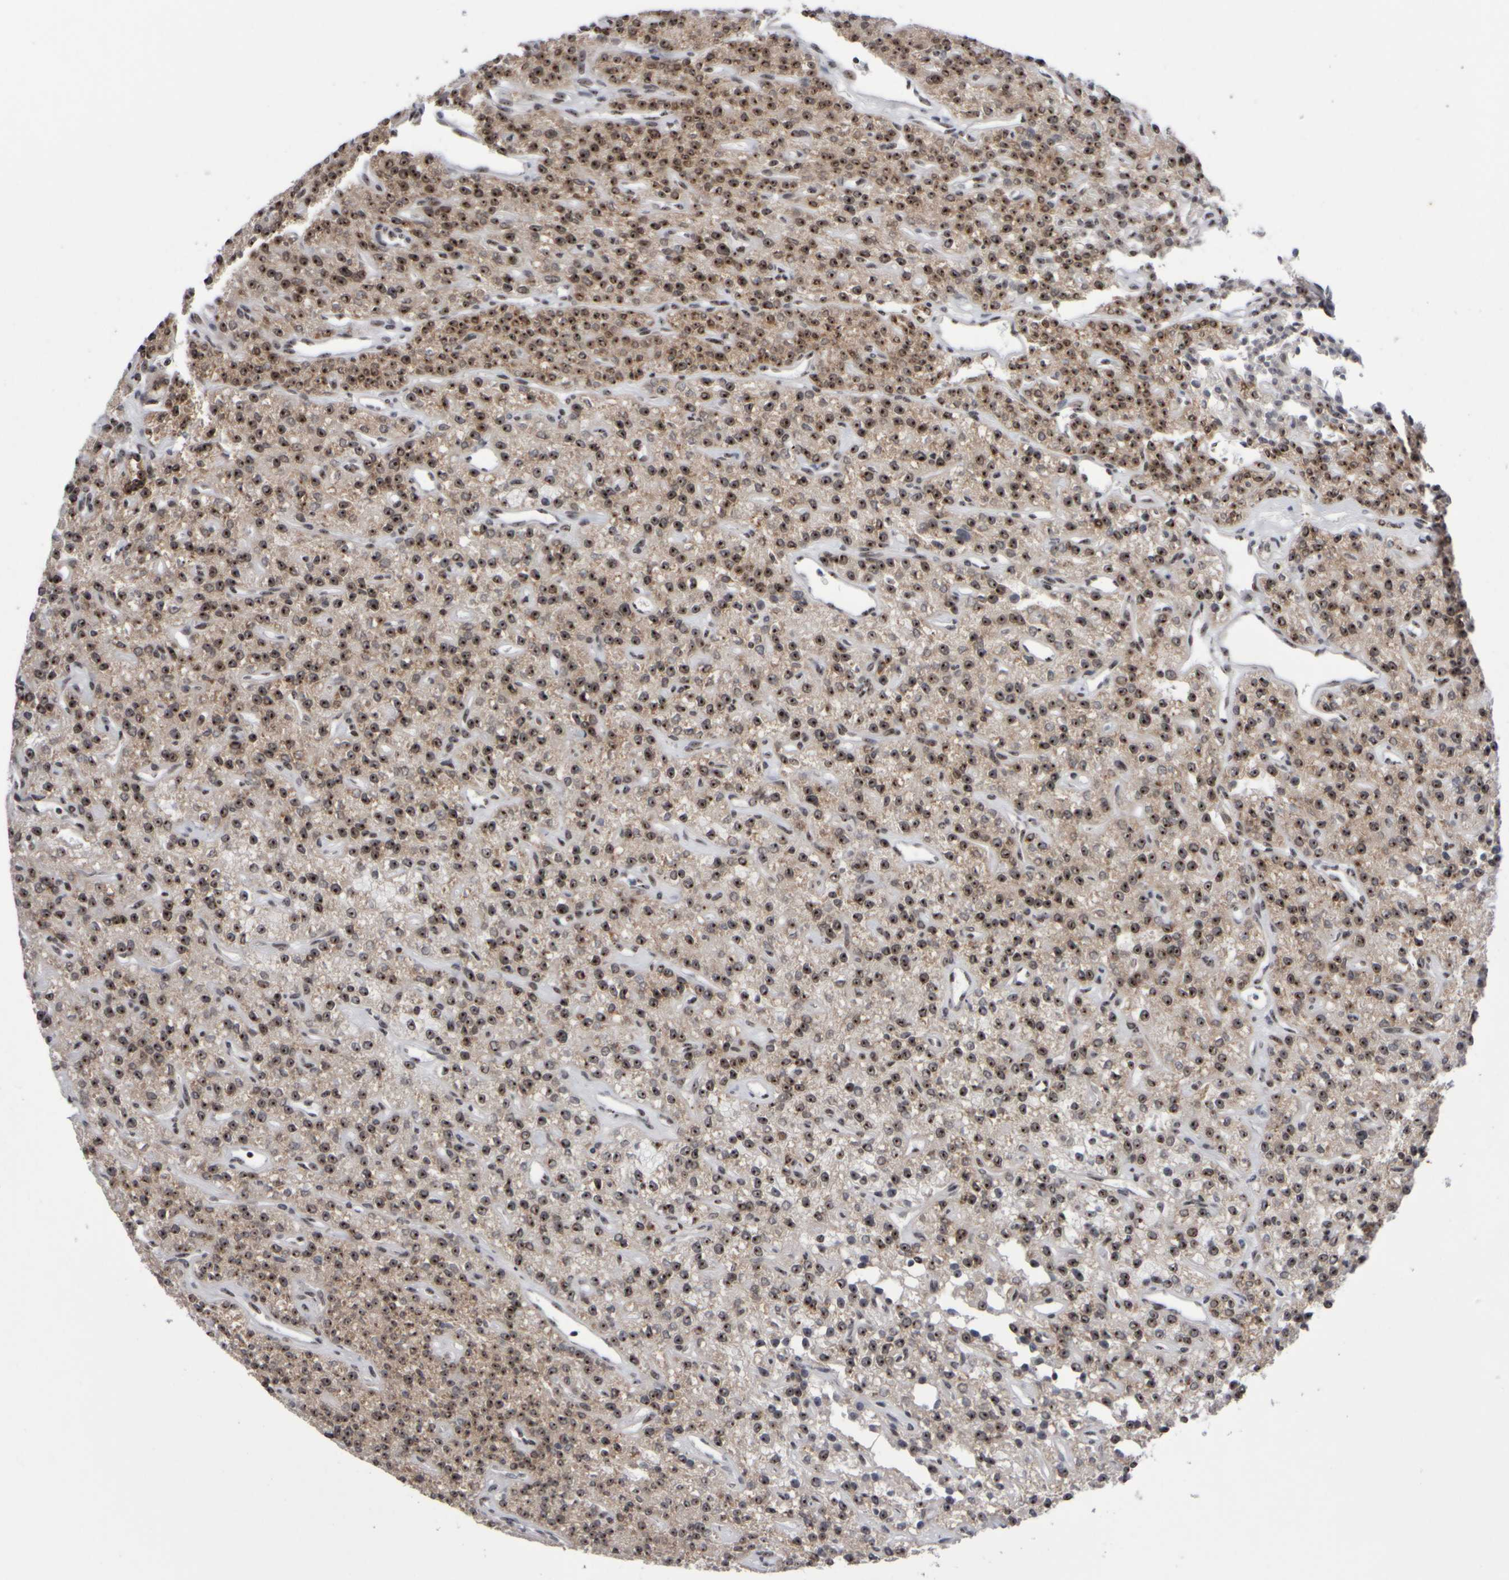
{"staining": {"intensity": "moderate", "quantity": ">75%", "location": "cytoplasmic/membranous,nuclear"}, "tissue": "parathyroid gland", "cell_type": "Glandular cells", "image_type": "normal", "snomed": [{"axis": "morphology", "description": "Normal tissue, NOS"}, {"axis": "topography", "description": "Parathyroid gland"}], "caption": "Immunohistochemical staining of normal parathyroid gland demonstrates medium levels of moderate cytoplasmic/membranous,nuclear expression in approximately >75% of glandular cells.", "gene": "SURF6", "patient": {"sex": "male", "age": 46}}